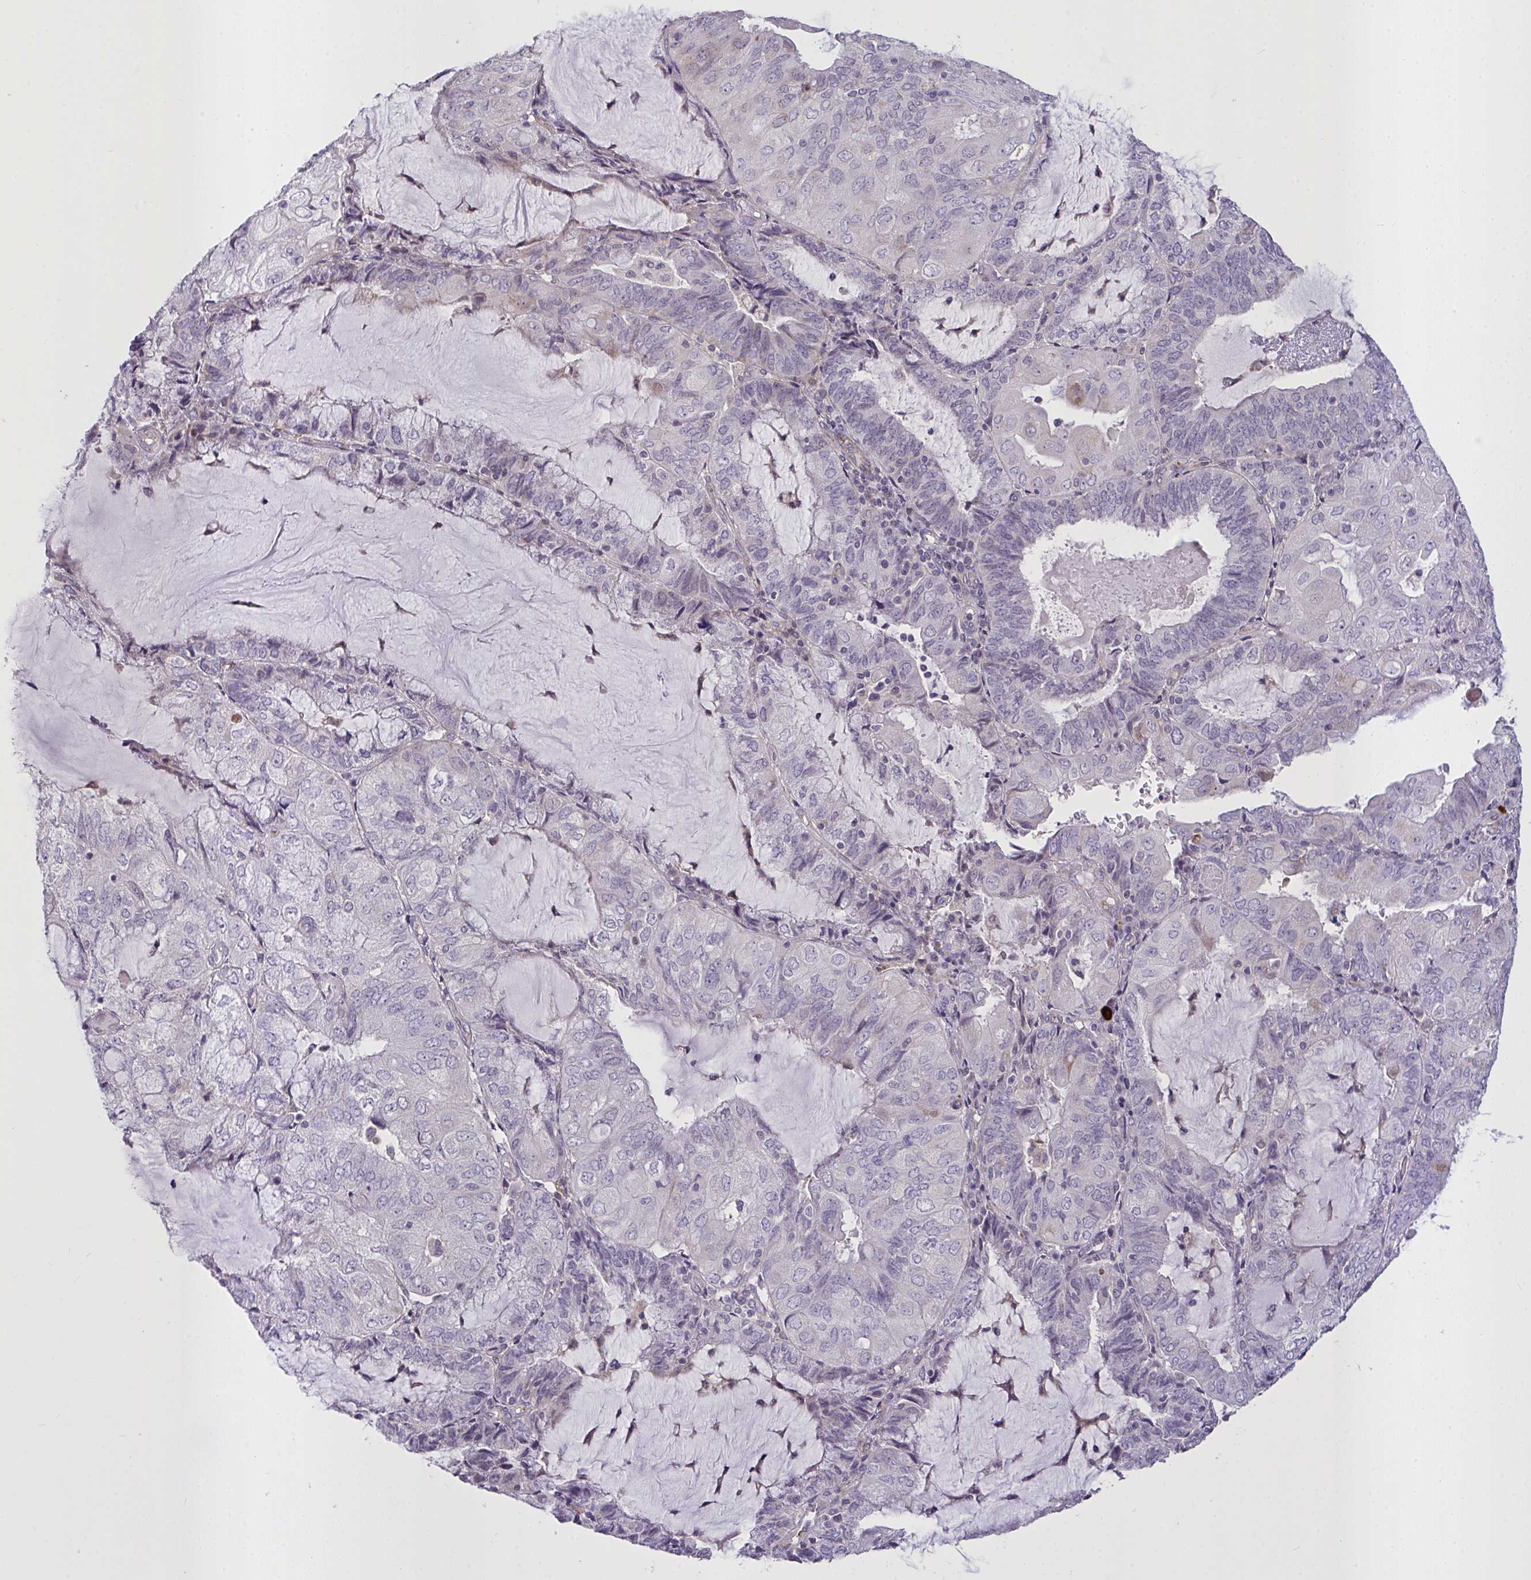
{"staining": {"intensity": "negative", "quantity": "none", "location": "none"}, "tissue": "endometrial cancer", "cell_type": "Tumor cells", "image_type": "cancer", "snomed": [{"axis": "morphology", "description": "Adenocarcinoma, NOS"}, {"axis": "topography", "description": "Endometrium"}], "caption": "A high-resolution micrograph shows immunohistochemistry (IHC) staining of adenocarcinoma (endometrial), which displays no significant positivity in tumor cells. (Brightfield microscopy of DAB (3,3'-diaminobenzidine) IHC at high magnification).", "gene": "SEMA6B", "patient": {"sex": "female", "age": 81}}